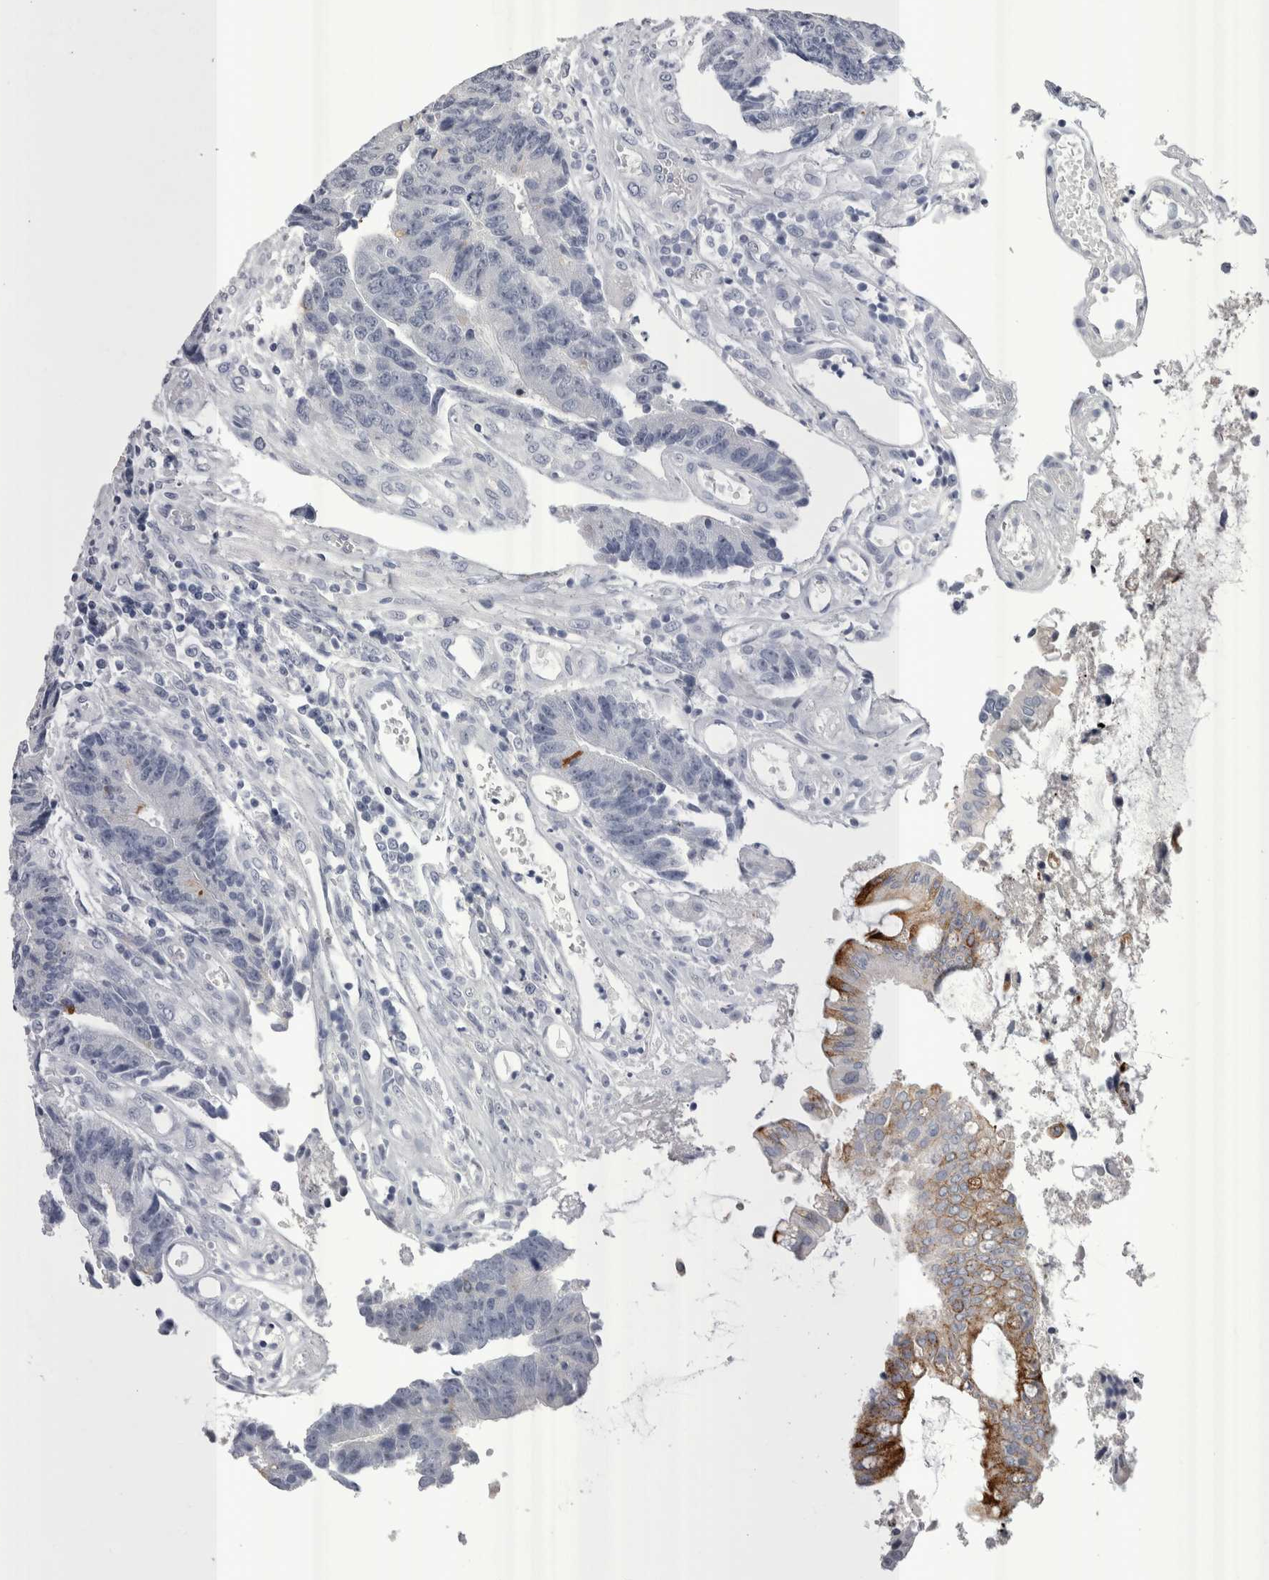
{"staining": {"intensity": "strong", "quantity": "<25%", "location": "cytoplasmic/membranous"}, "tissue": "colorectal cancer", "cell_type": "Tumor cells", "image_type": "cancer", "snomed": [{"axis": "morphology", "description": "Adenocarcinoma, NOS"}, {"axis": "topography", "description": "Rectum"}], "caption": "A photomicrograph of colorectal cancer stained for a protein displays strong cytoplasmic/membranous brown staining in tumor cells.", "gene": "PWP2", "patient": {"sex": "male", "age": 84}}